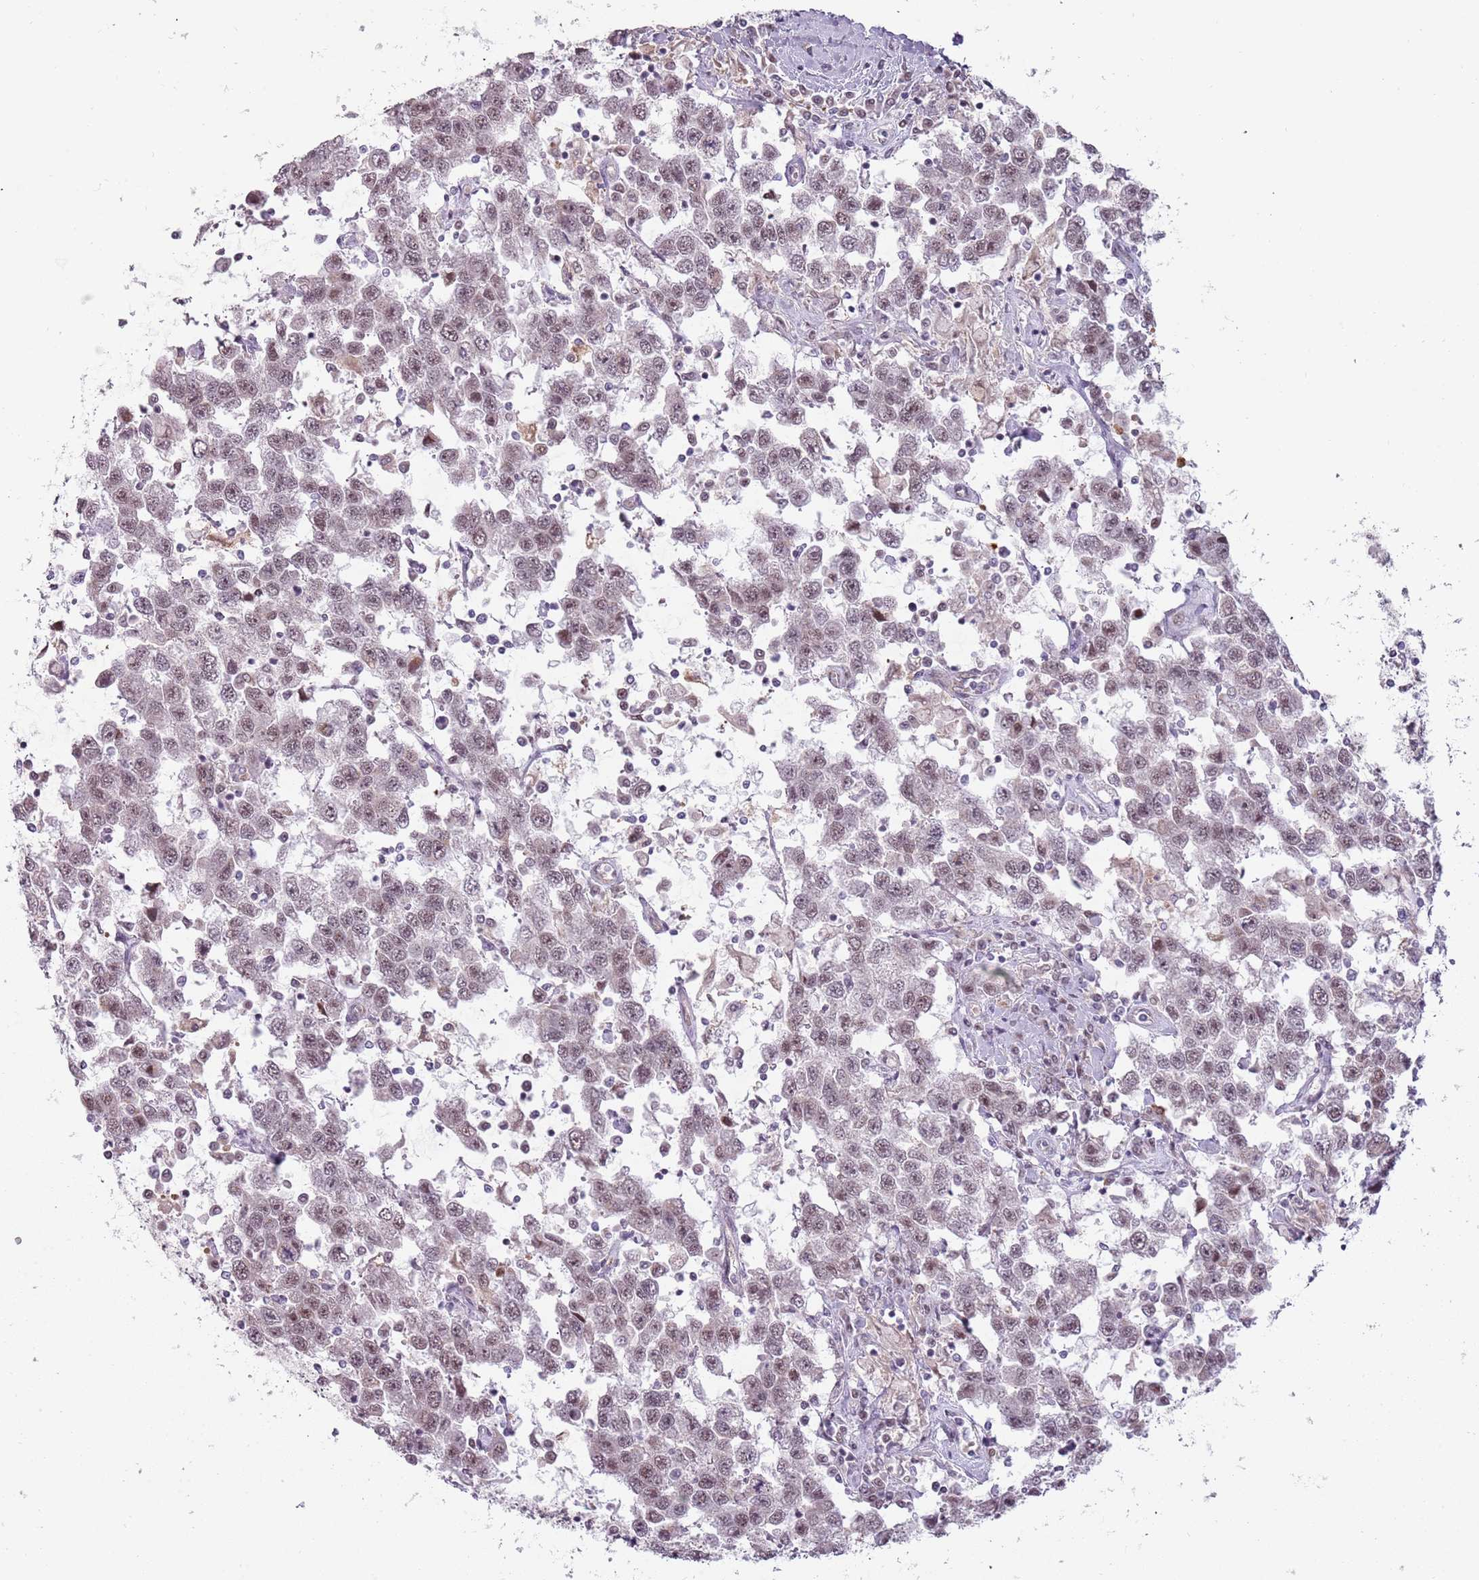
{"staining": {"intensity": "weak", "quantity": ">75%", "location": "nuclear"}, "tissue": "testis cancer", "cell_type": "Tumor cells", "image_type": "cancer", "snomed": [{"axis": "morphology", "description": "Seminoma, NOS"}, {"axis": "topography", "description": "Testis"}], "caption": "High-power microscopy captured an immunohistochemistry (IHC) photomicrograph of testis seminoma, revealing weak nuclear staining in approximately >75% of tumor cells.", "gene": "REXO4", "patient": {"sex": "male", "age": 41}}